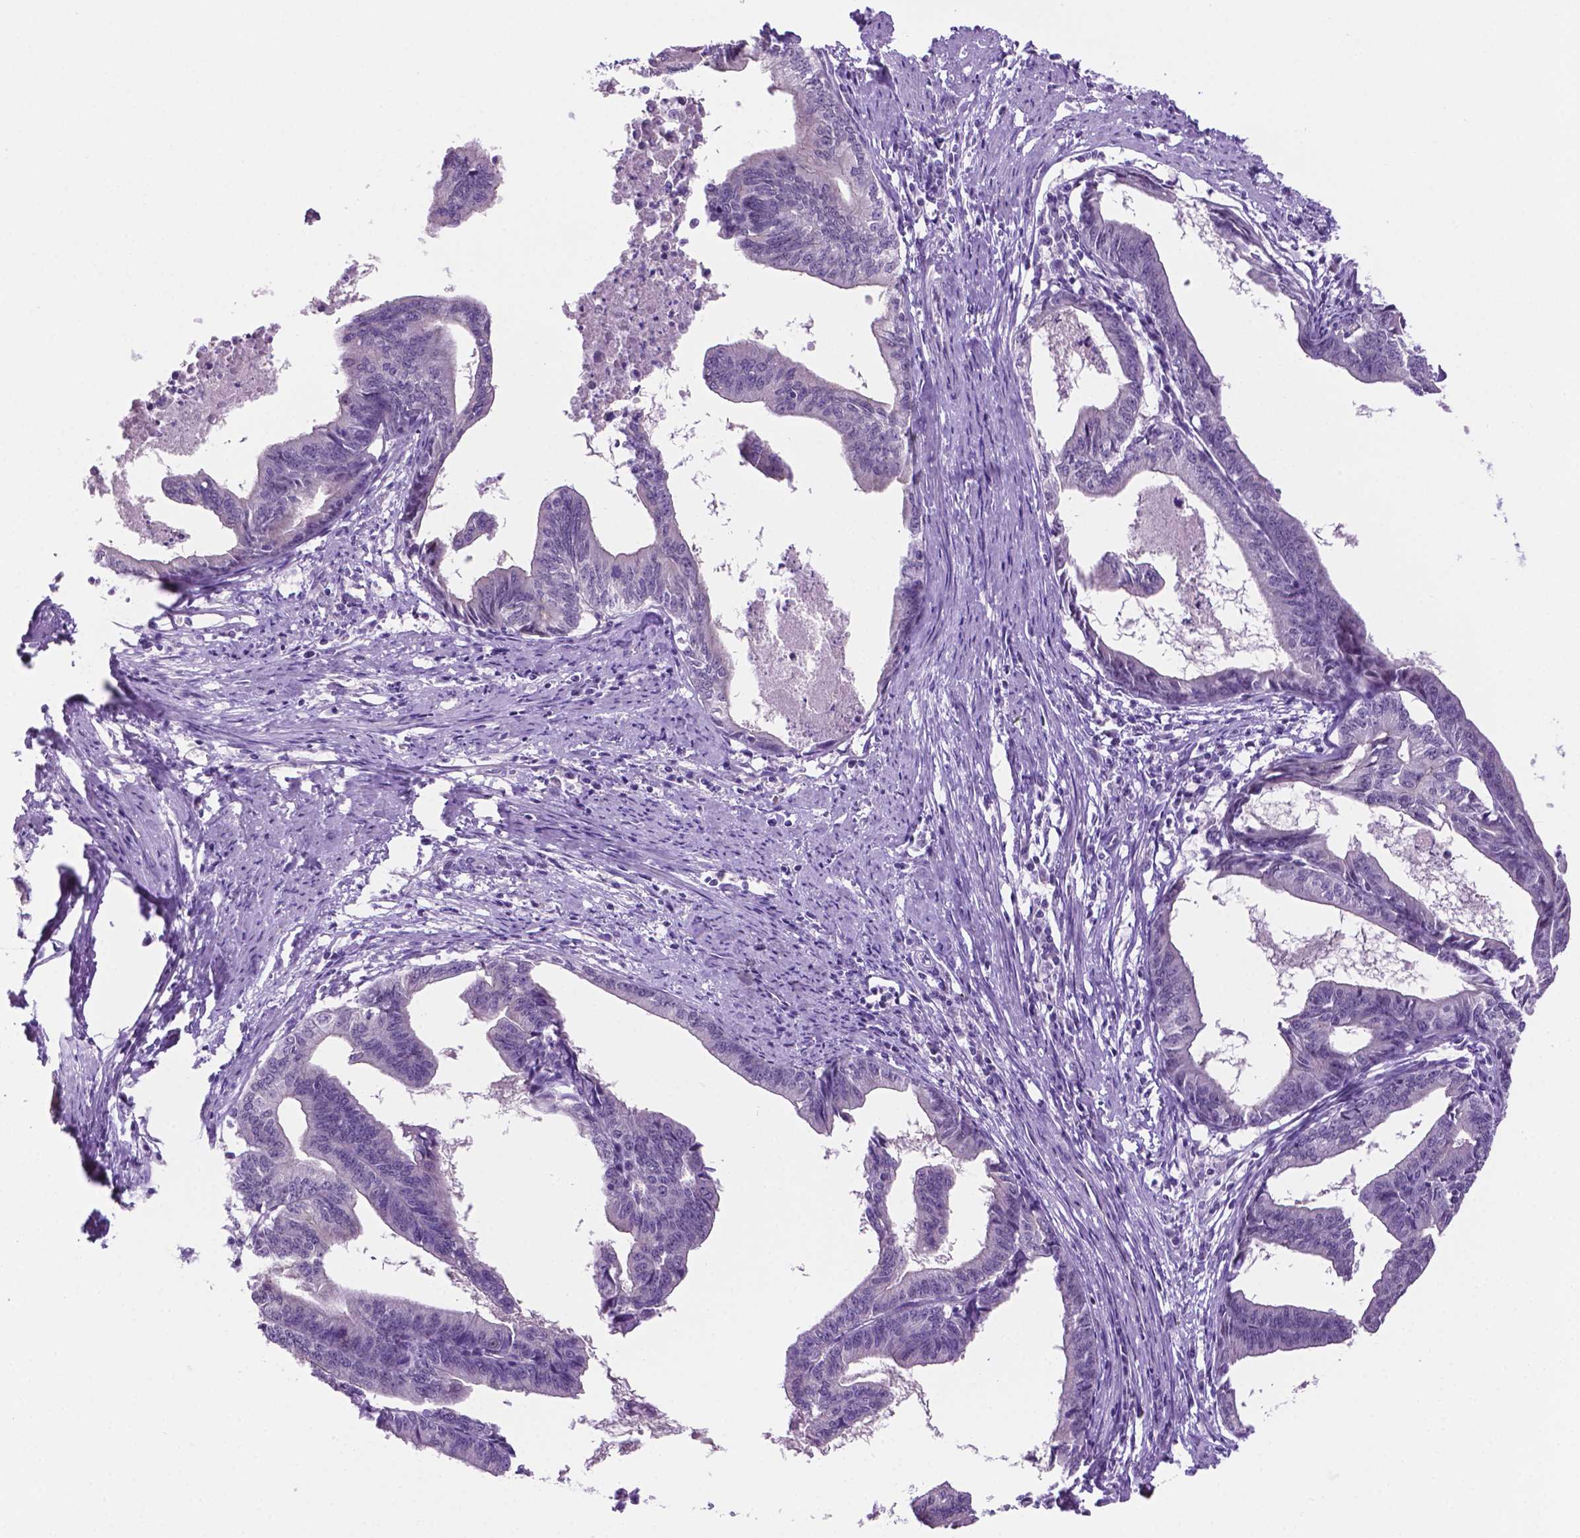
{"staining": {"intensity": "negative", "quantity": "none", "location": "none"}, "tissue": "endometrial cancer", "cell_type": "Tumor cells", "image_type": "cancer", "snomed": [{"axis": "morphology", "description": "Adenocarcinoma, NOS"}, {"axis": "topography", "description": "Endometrium"}], "caption": "Tumor cells show no significant protein staining in adenocarcinoma (endometrial). (Immunohistochemistry, brightfield microscopy, high magnification).", "gene": "MMP27", "patient": {"sex": "female", "age": 65}}